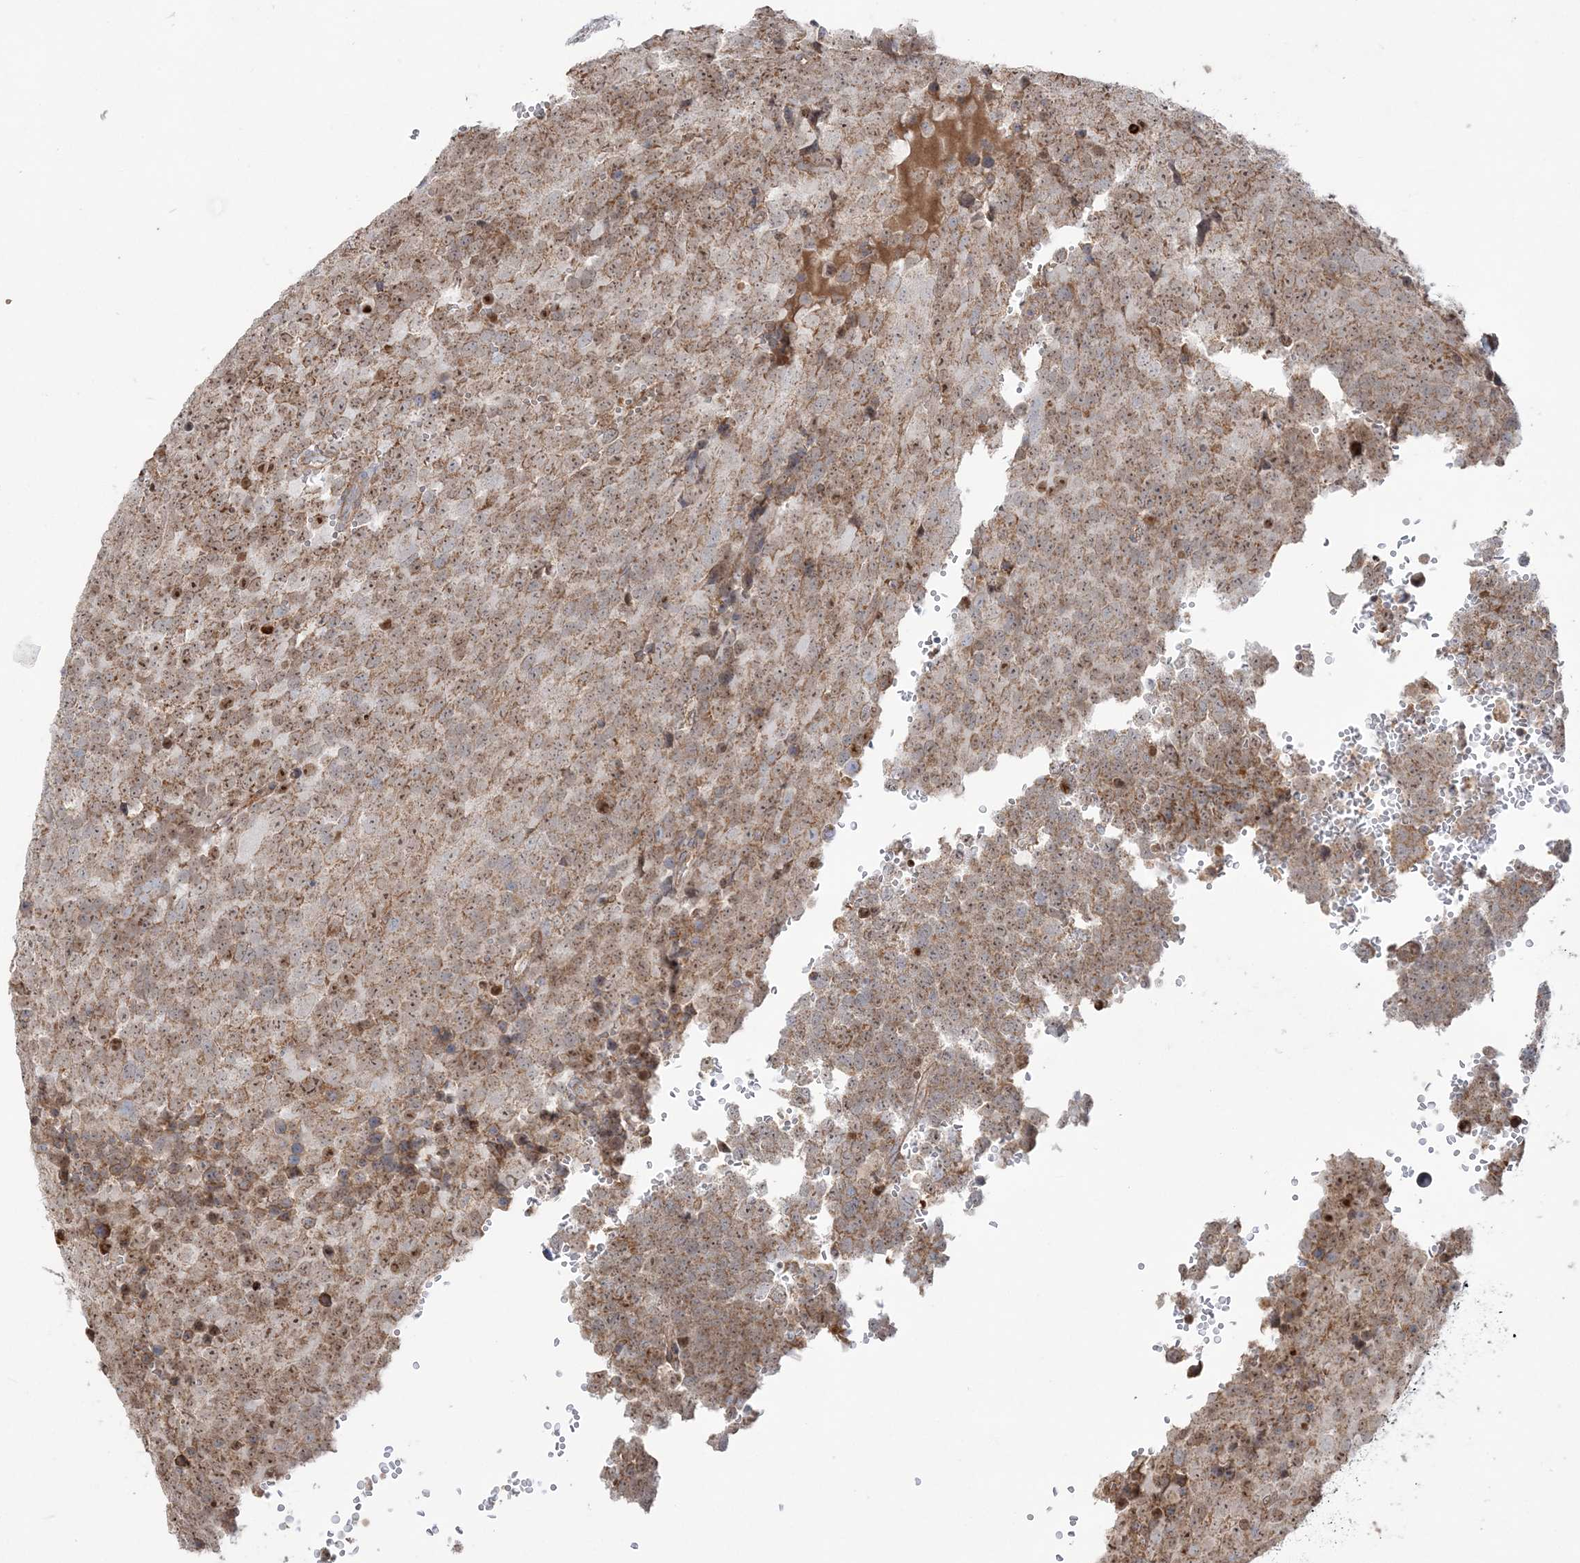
{"staining": {"intensity": "moderate", "quantity": ">75%", "location": "cytoplasmic/membranous,nuclear"}, "tissue": "testis cancer", "cell_type": "Tumor cells", "image_type": "cancer", "snomed": [{"axis": "morphology", "description": "Seminoma, NOS"}, {"axis": "topography", "description": "Testis"}], "caption": "Protein expression analysis of human testis cancer (seminoma) reveals moderate cytoplasmic/membranous and nuclear positivity in about >75% of tumor cells. (Brightfield microscopy of DAB IHC at high magnification).", "gene": "SCLT1", "patient": {"sex": "male", "age": 71}}